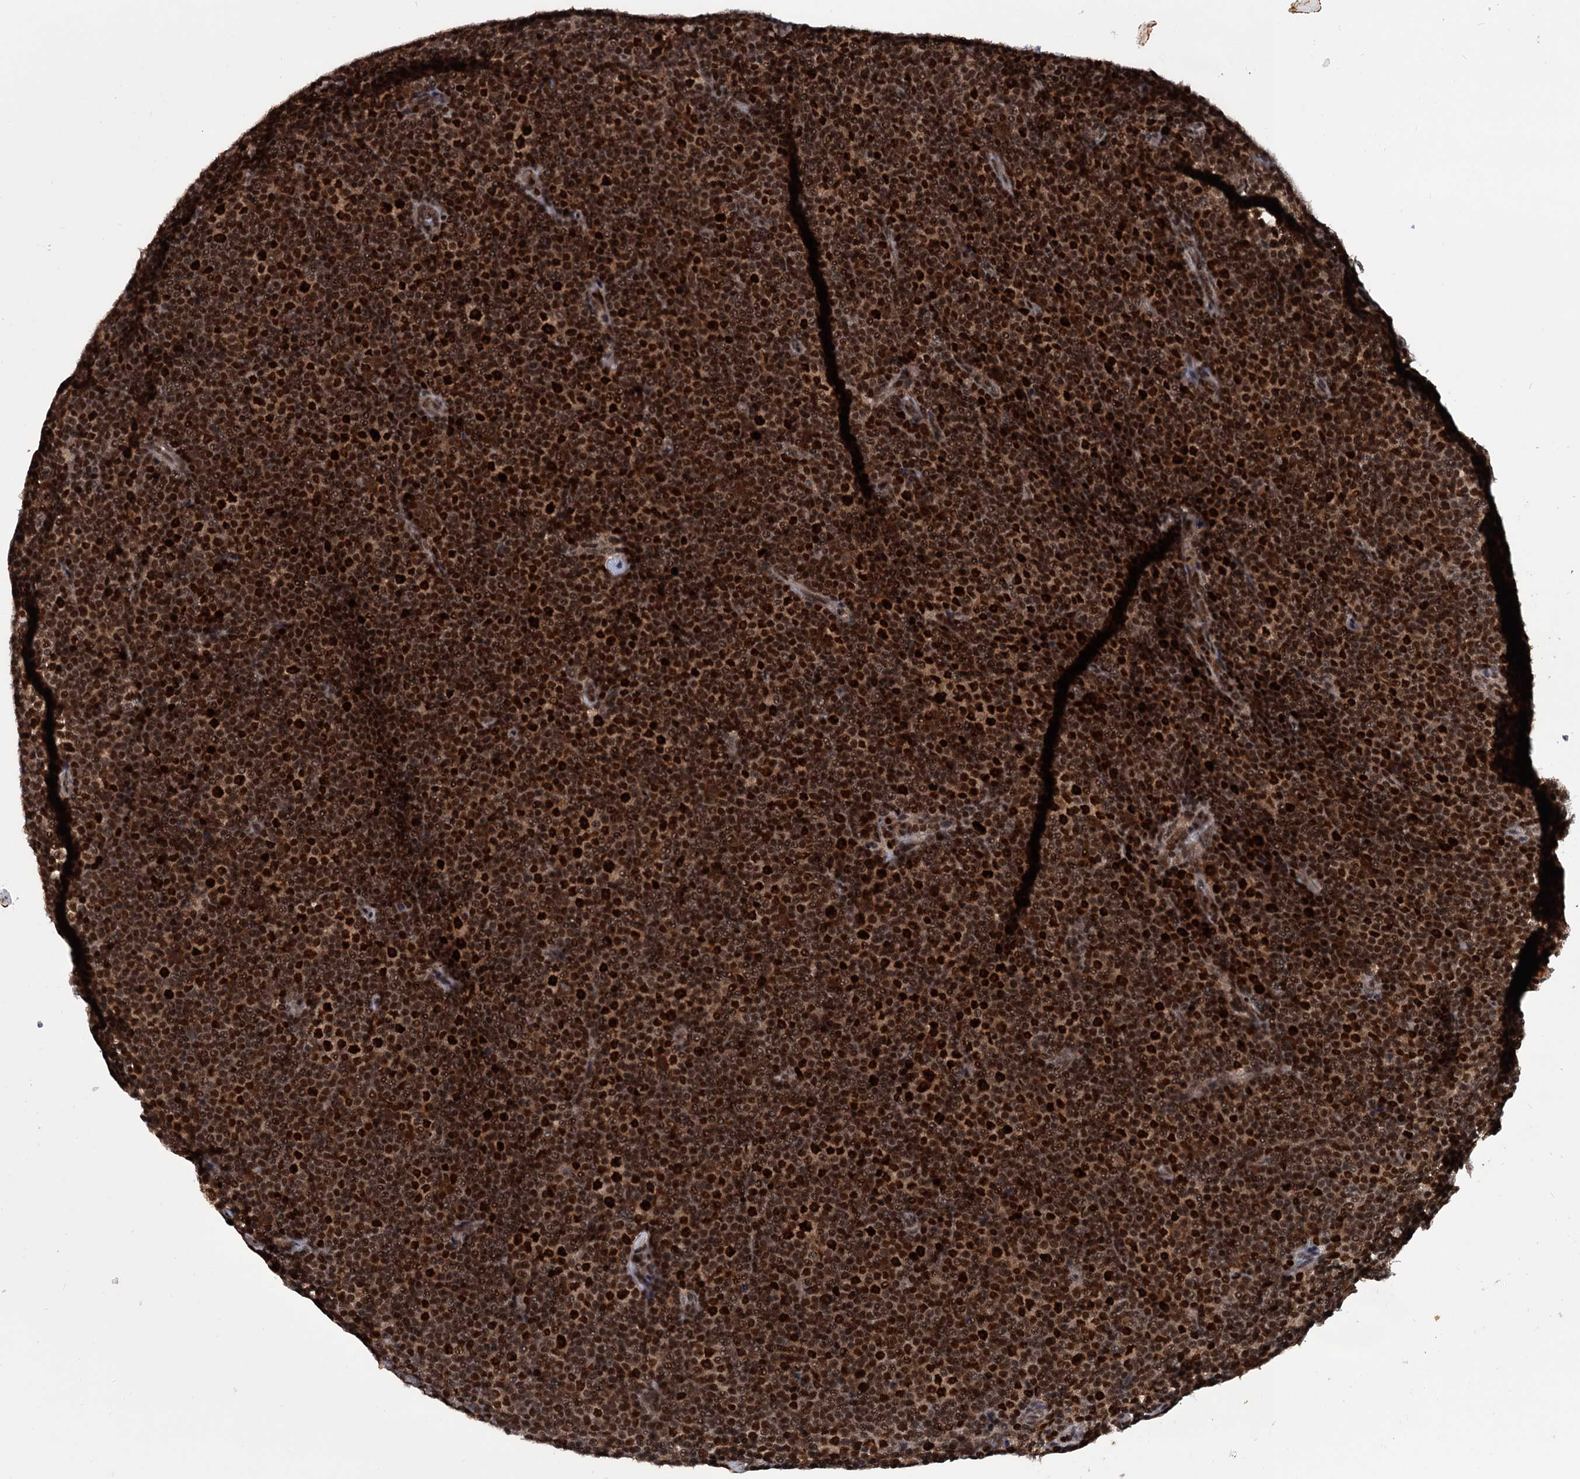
{"staining": {"intensity": "strong", "quantity": ">75%", "location": "cytoplasmic/membranous,nuclear"}, "tissue": "lymphoma", "cell_type": "Tumor cells", "image_type": "cancer", "snomed": [{"axis": "morphology", "description": "Malignant lymphoma, non-Hodgkin's type, Low grade"}, {"axis": "topography", "description": "Lymph node"}], "caption": "Lymphoma was stained to show a protein in brown. There is high levels of strong cytoplasmic/membranous and nuclear staining in approximately >75% of tumor cells.", "gene": "RNASEH2B", "patient": {"sex": "female", "age": 67}}